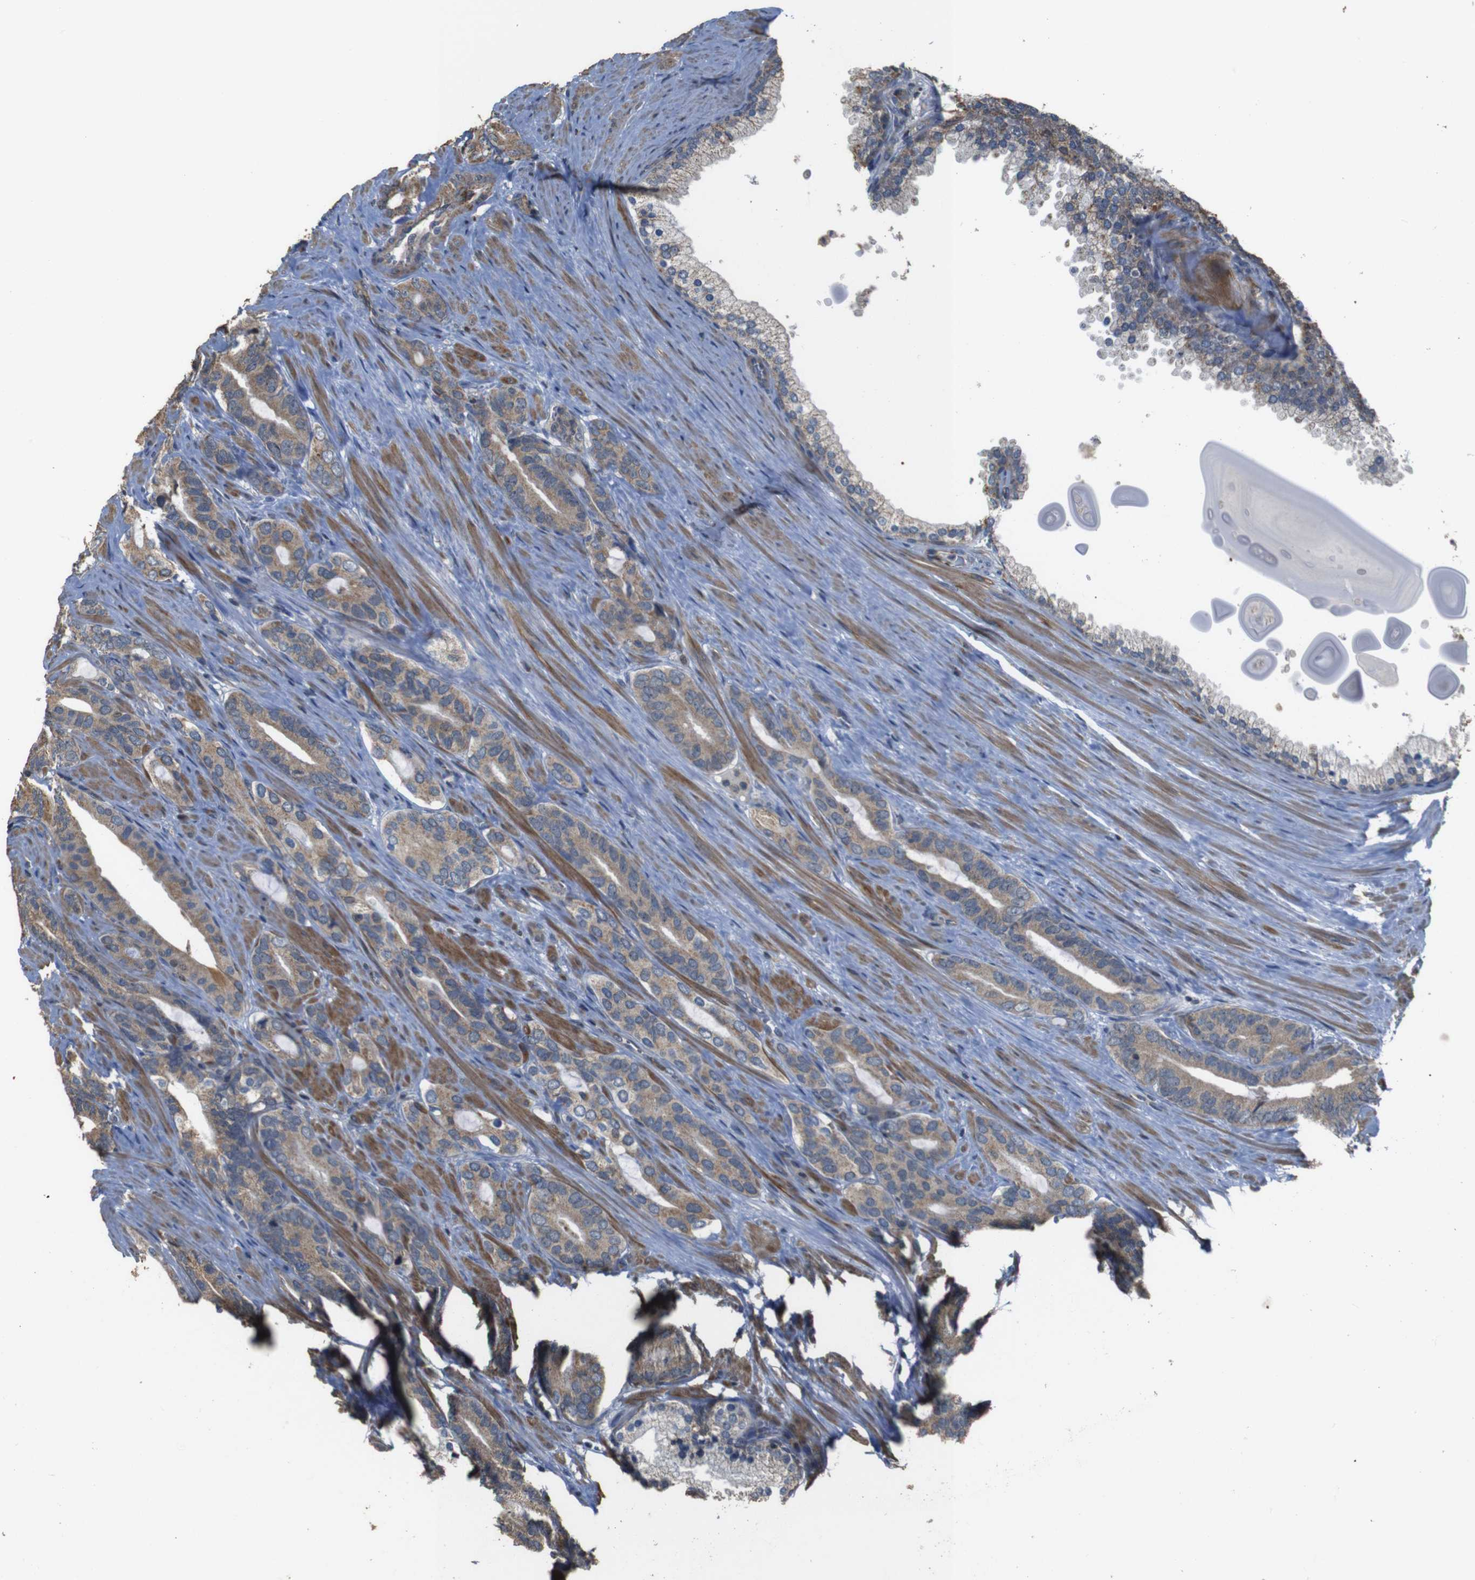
{"staining": {"intensity": "moderate", "quantity": ">75%", "location": "cytoplasmic/membranous"}, "tissue": "prostate cancer", "cell_type": "Tumor cells", "image_type": "cancer", "snomed": [{"axis": "morphology", "description": "Adenocarcinoma, Low grade"}, {"axis": "topography", "description": "Prostate"}], "caption": "Protein staining shows moderate cytoplasmic/membranous staining in approximately >75% of tumor cells in prostate cancer (adenocarcinoma (low-grade)).", "gene": "SNN", "patient": {"sex": "male", "age": 63}}